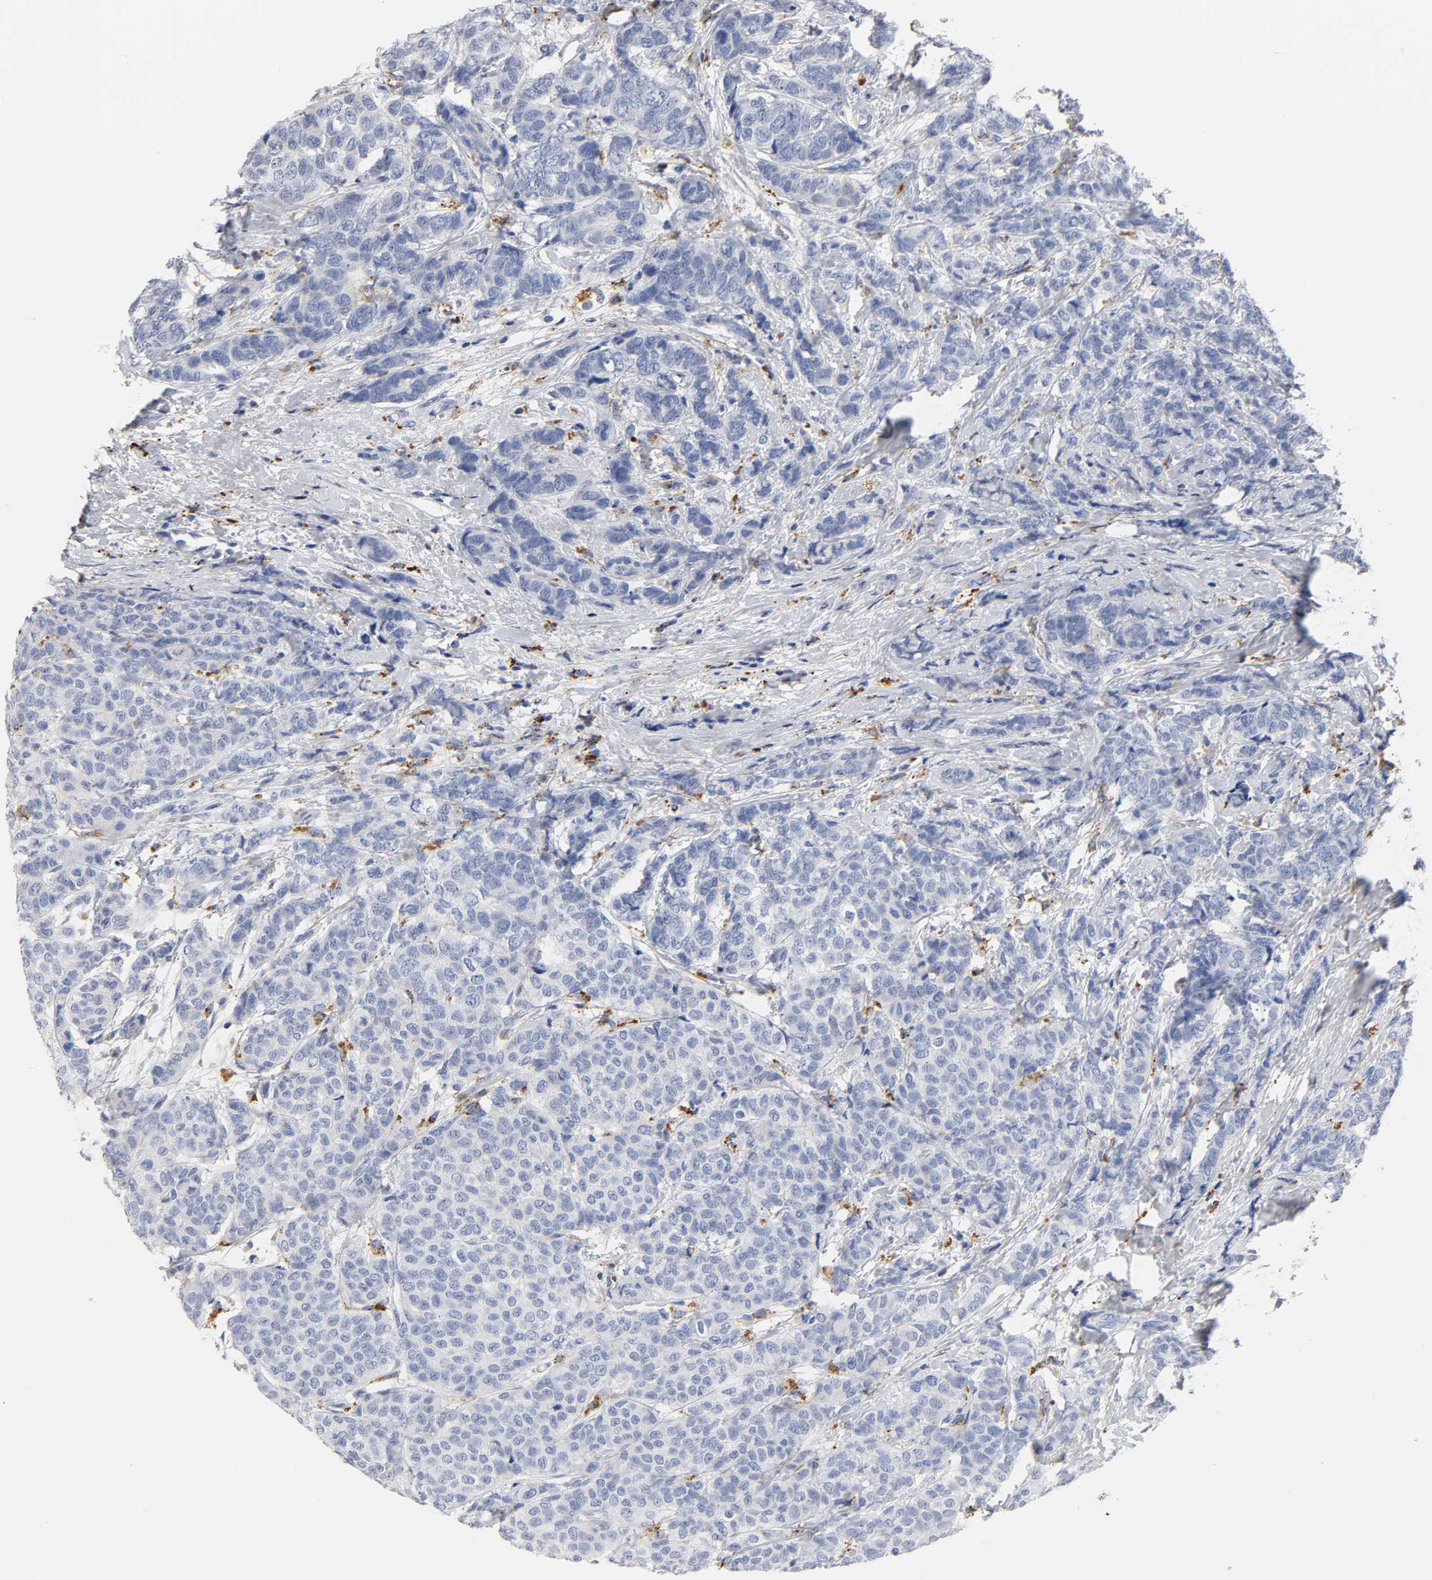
{"staining": {"intensity": "negative", "quantity": "none", "location": "none"}, "tissue": "breast cancer", "cell_type": "Tumor cells", "image_type": "cancer", "snomed": [{"axis": "morphology", "description": "Lobular carcinoma"}, {"axis": "topography", "description": "Breast"}], "caption": "Immunohistochemistry histopathology image of neoplastic tissue: human breast lobular carcinoma stained with DAB shows no significant protein positivity in tumor cells.", "gene": "PLP1", "patient": {"sex": "female", "age": 60}}